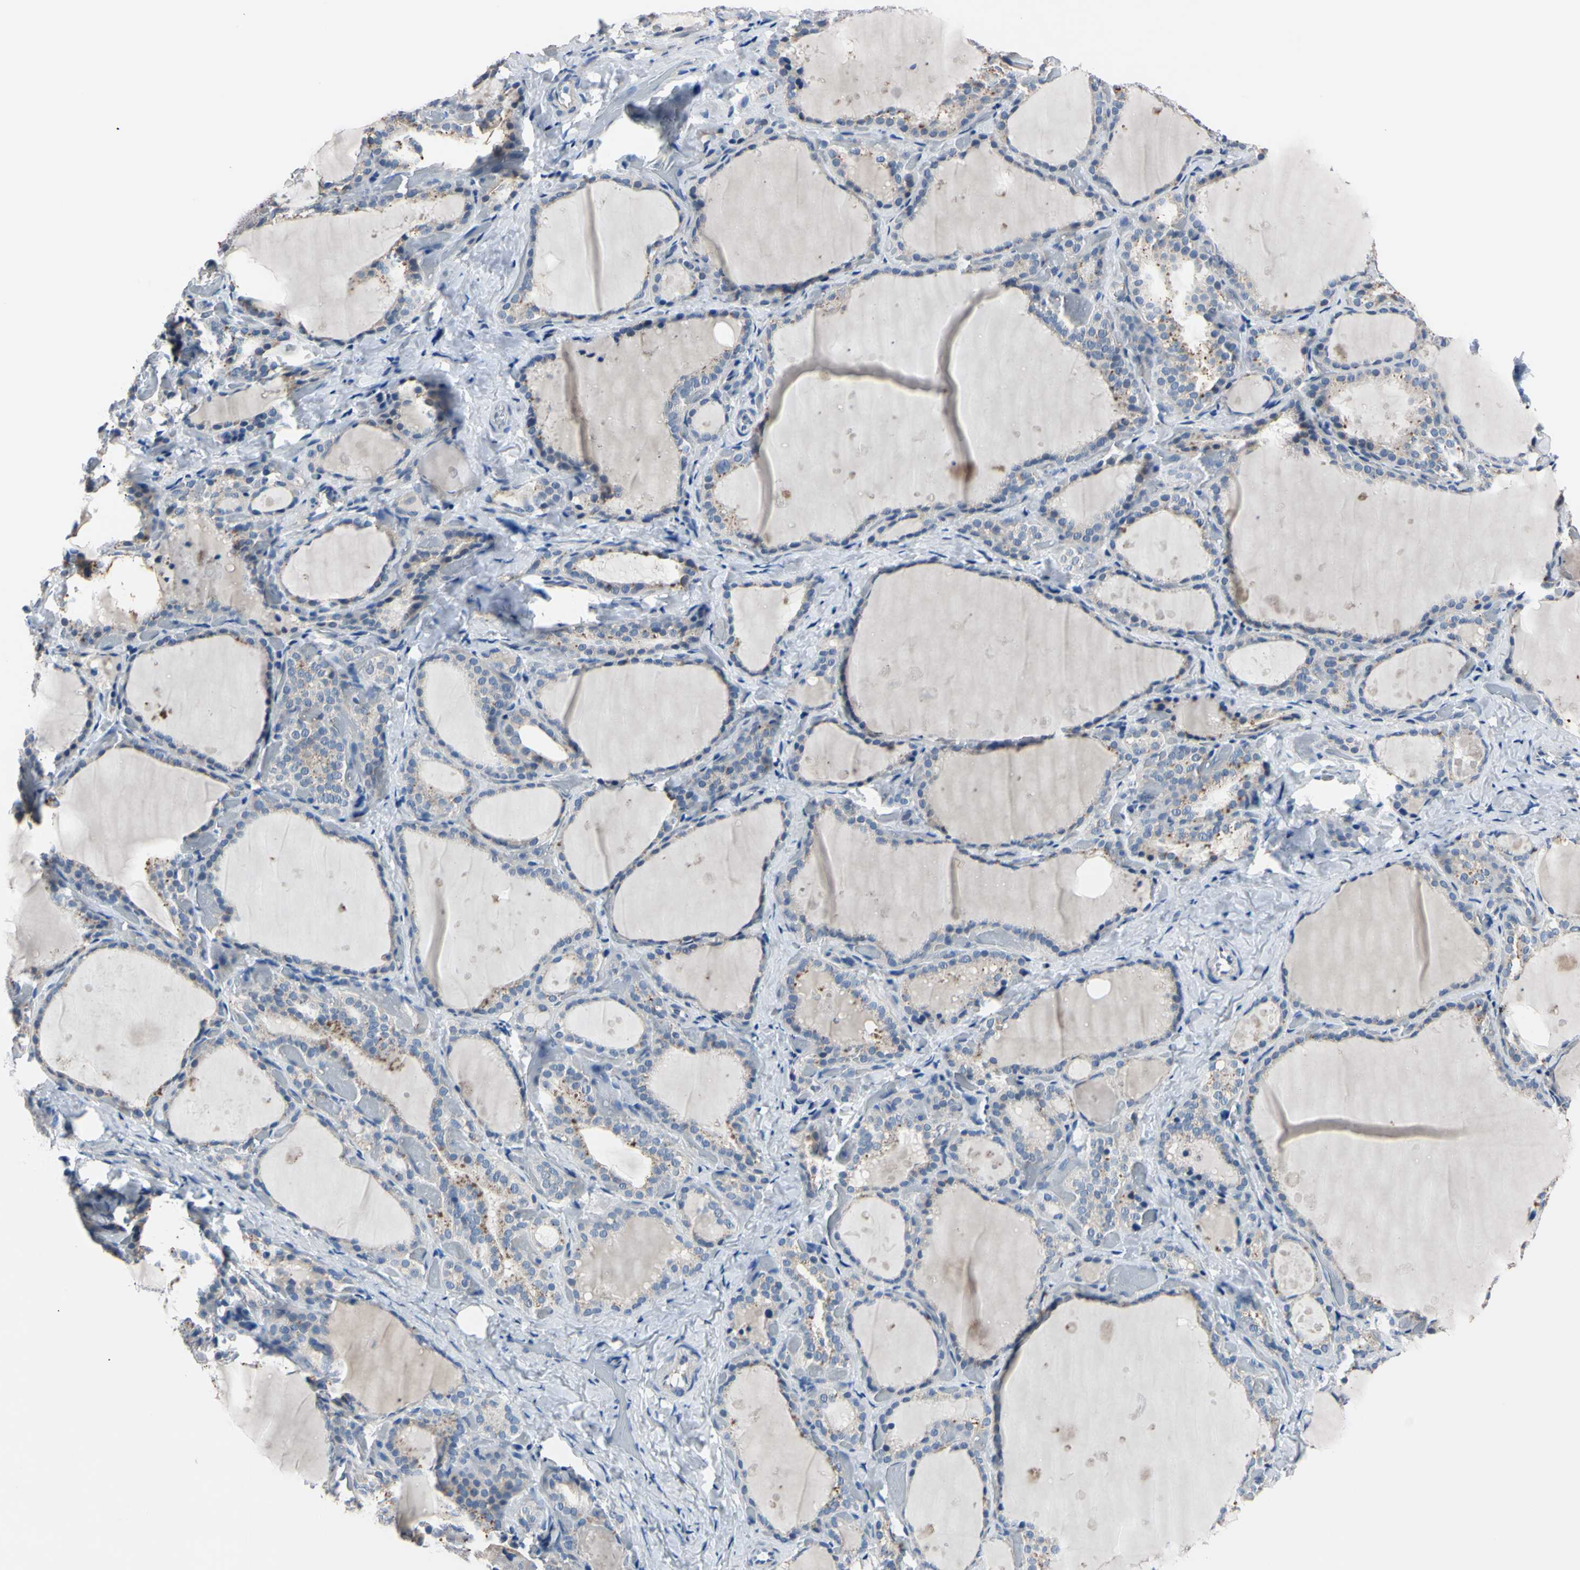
{"staining": {"intensity": "moderate", "quantity": "<25%", "location": "cytoplasmic/membranous"}, "tissue": "thyroid gland", "cell_type": "Glandular cells", "image_type": "normal", "snomed": [{"axis": "morphology", "description": "Normal tissue, NOS"}, {"axis": "topography", "description": "Thyroid gland"}], "caption": "This is an image of immunohistochemistry (IHC) staining of unremarkable thyroid gland, which shows moderate expression in the cytoplasmic/membranous of glandular cells.", "gene": "PNKD", "patient": {"sex": "female", "age": 44}}